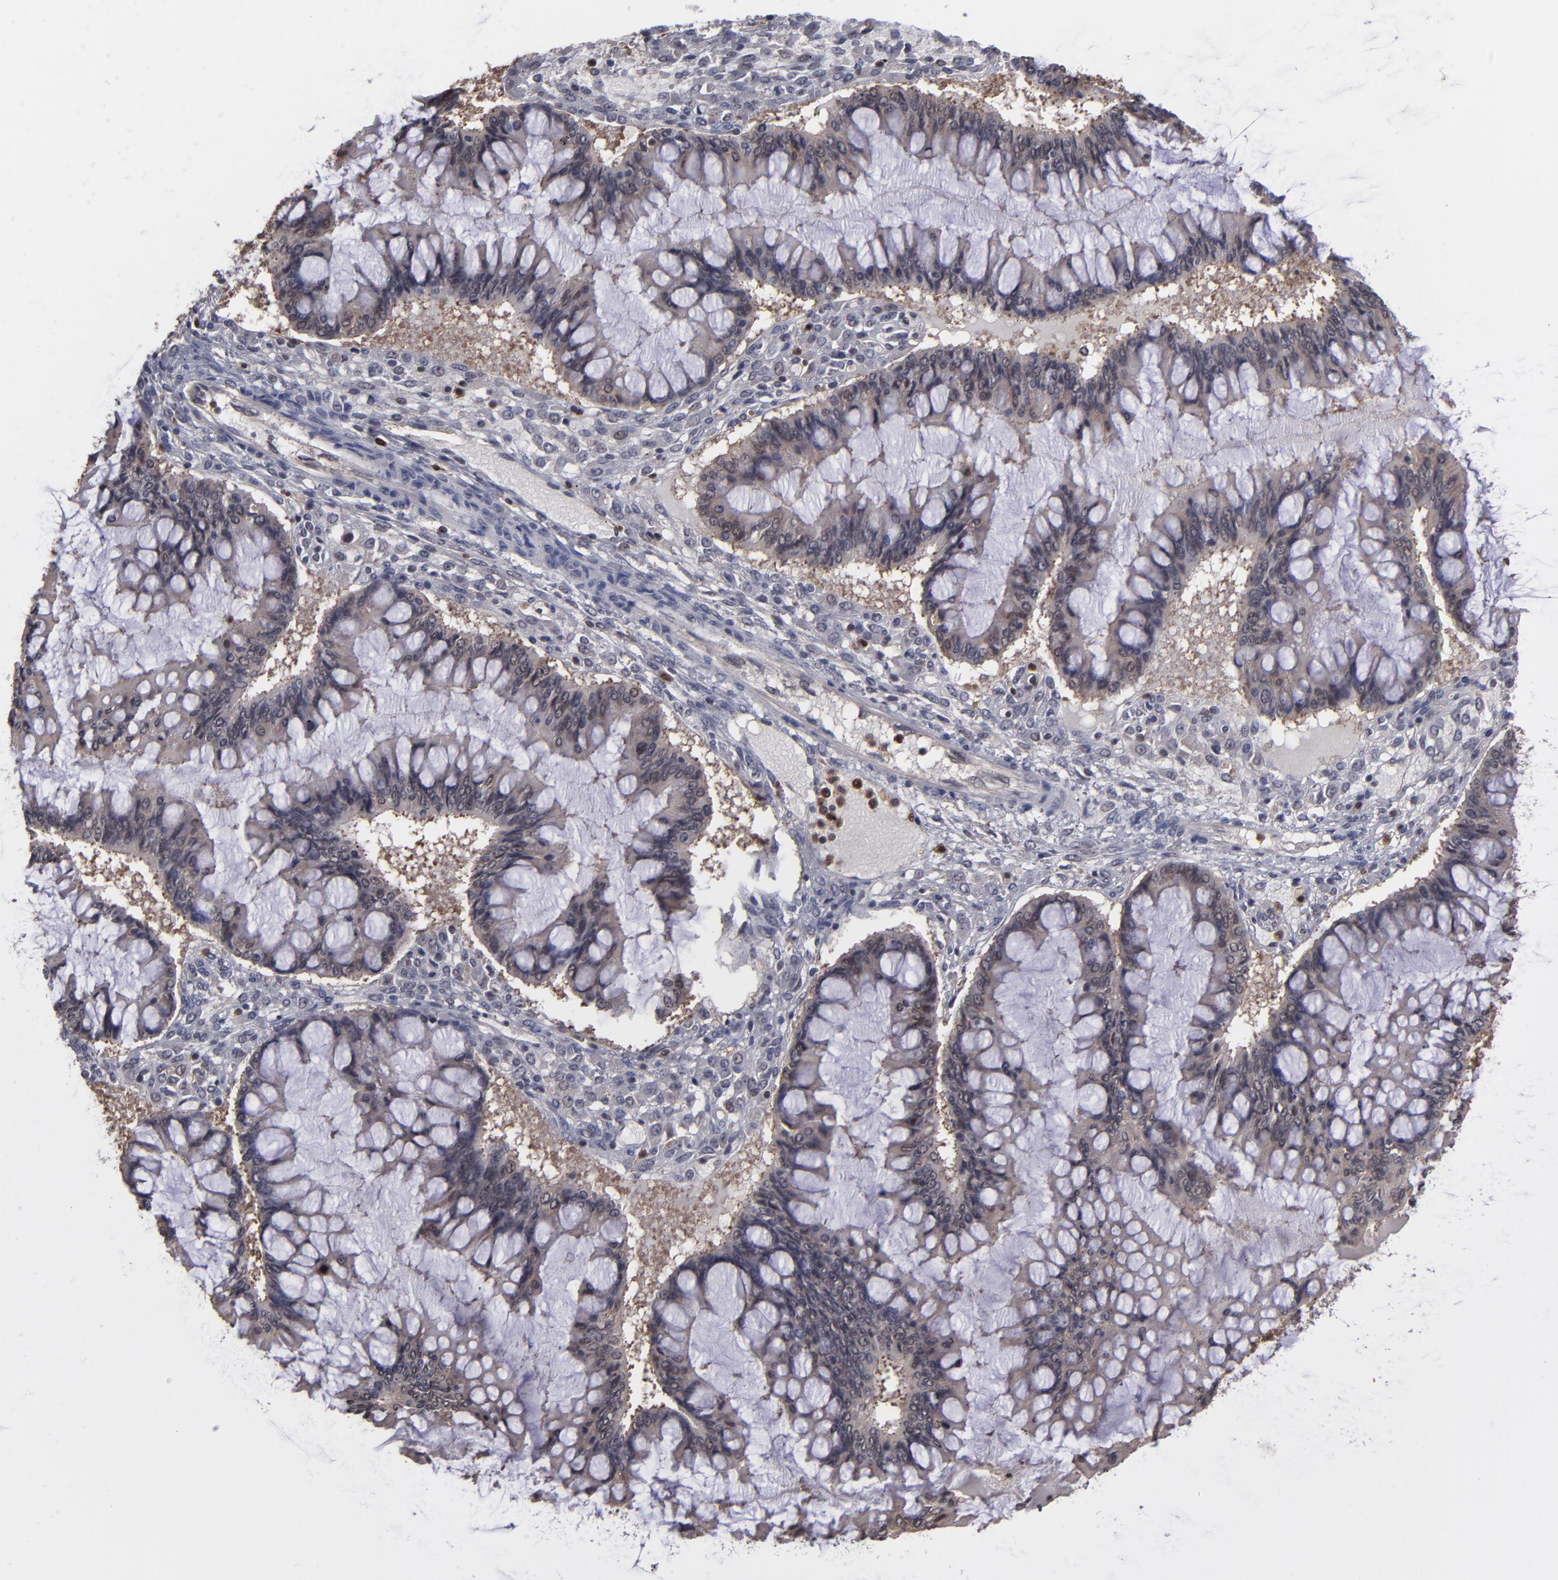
{"staining": {"intensity": "weak", "quantity": ">75%", "location": "cytoplasmic/membranous,nuclear"}, "tissue": "ovarian cancer", "cell_type": "Tumor cells", "image_type": "cancer", "snomed": [{"axis": "morphology", "description": "Cystadenocarcinoma, mucinous, NOS"}, {"axis": "topography", "description": "Ovary"}], "caption": "Human mucinous cystadenocarcinoma (ovarian) stained with a protein marker reveals weak staining in tumor cells.", "gene": "GRB2", "patient": {"sex": "female", "age": 73}}